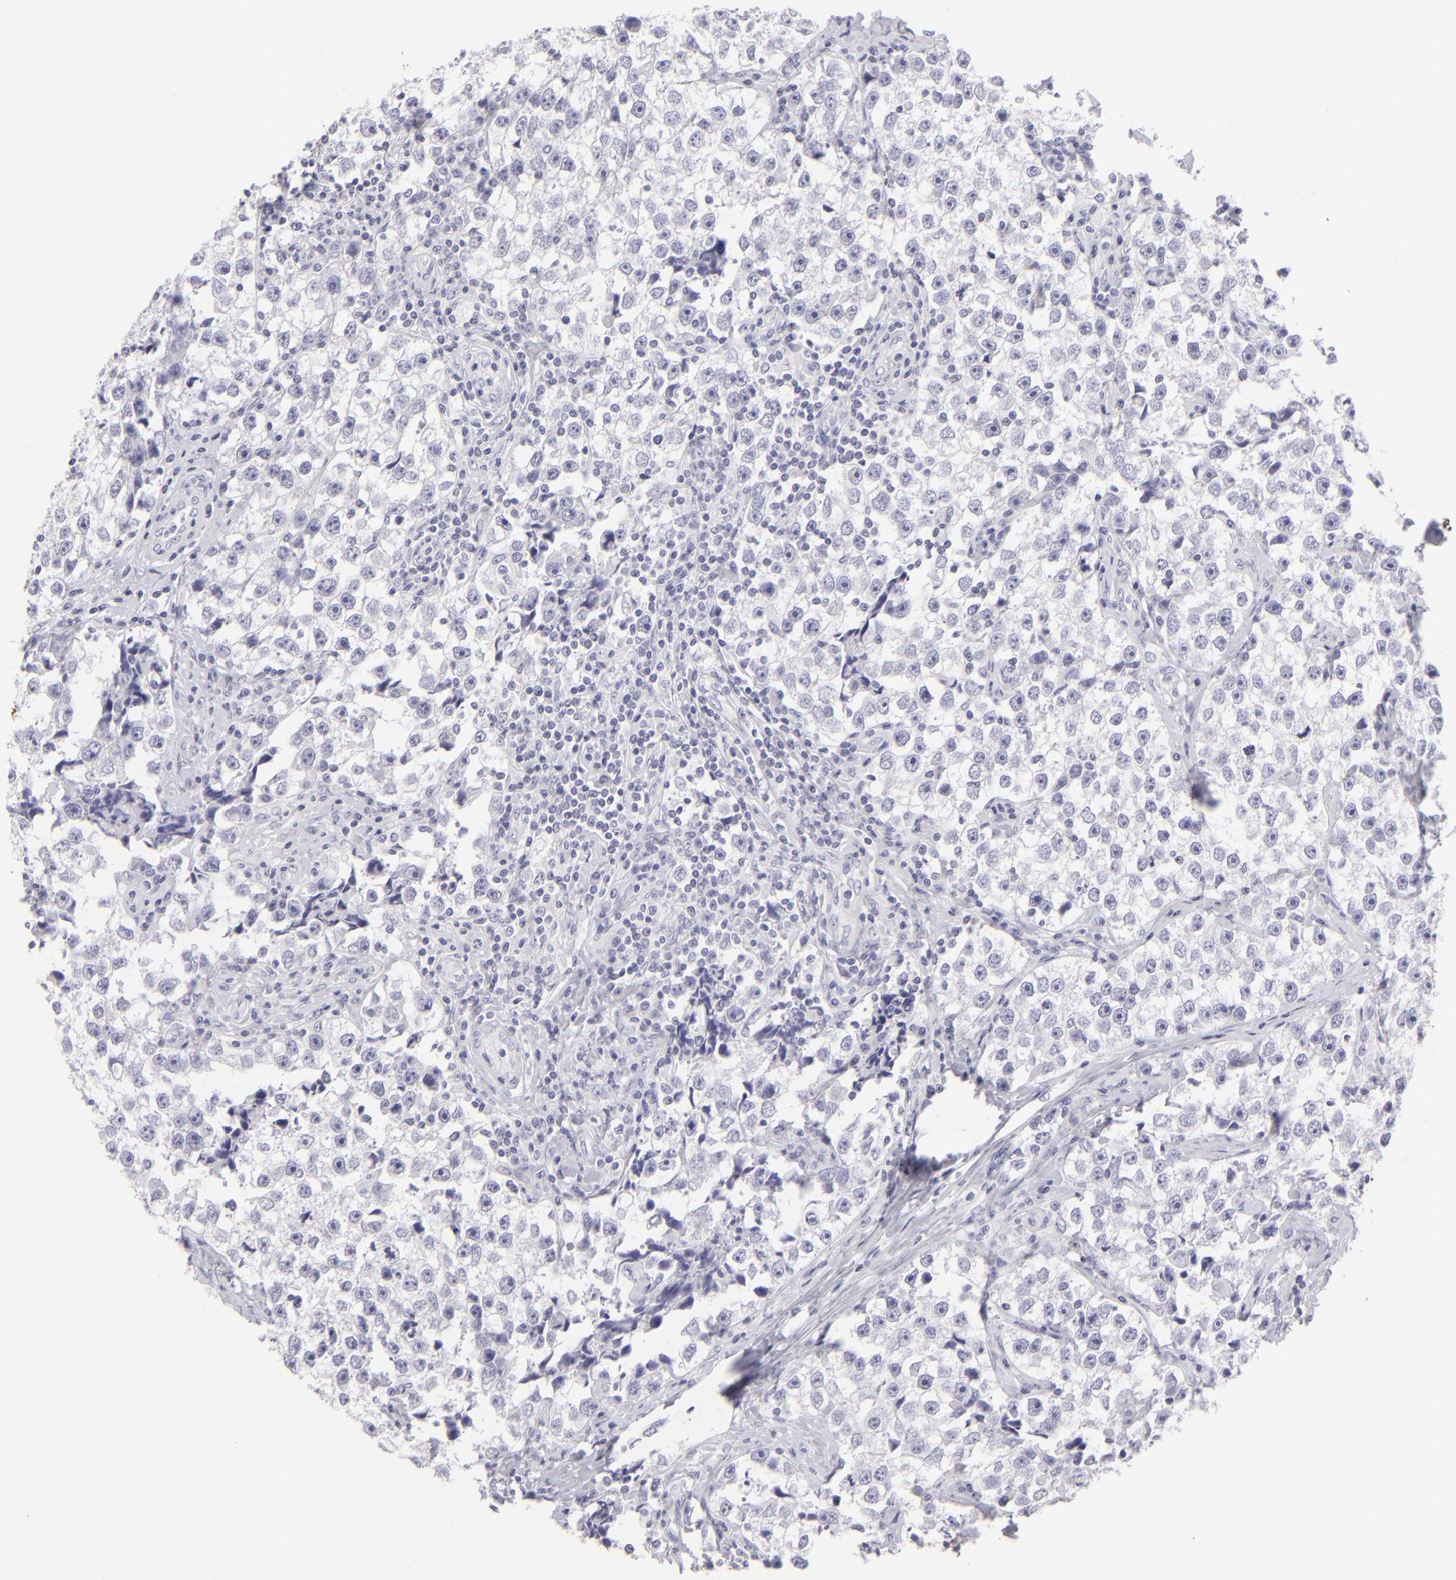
{"staining": {"intensity": "negative", "quantity": "none", "location": "none"}, "tissue": "testis cancer", "cell_type": "Tumor cells", "image_type": "cancer", "snomed": [{"axis": "morphology", "description": "Seminoma, NOS"}, {"axis": "topography", "description": "Testis"}], "caption": "DAB (3,3'-diaminobenzidine) immunohistochemical staining of seminoma (testis) reveals no significant positivity in tumor cells.", "gene": "CLDN4", "patient": {"sex": "male", "age": 32}}